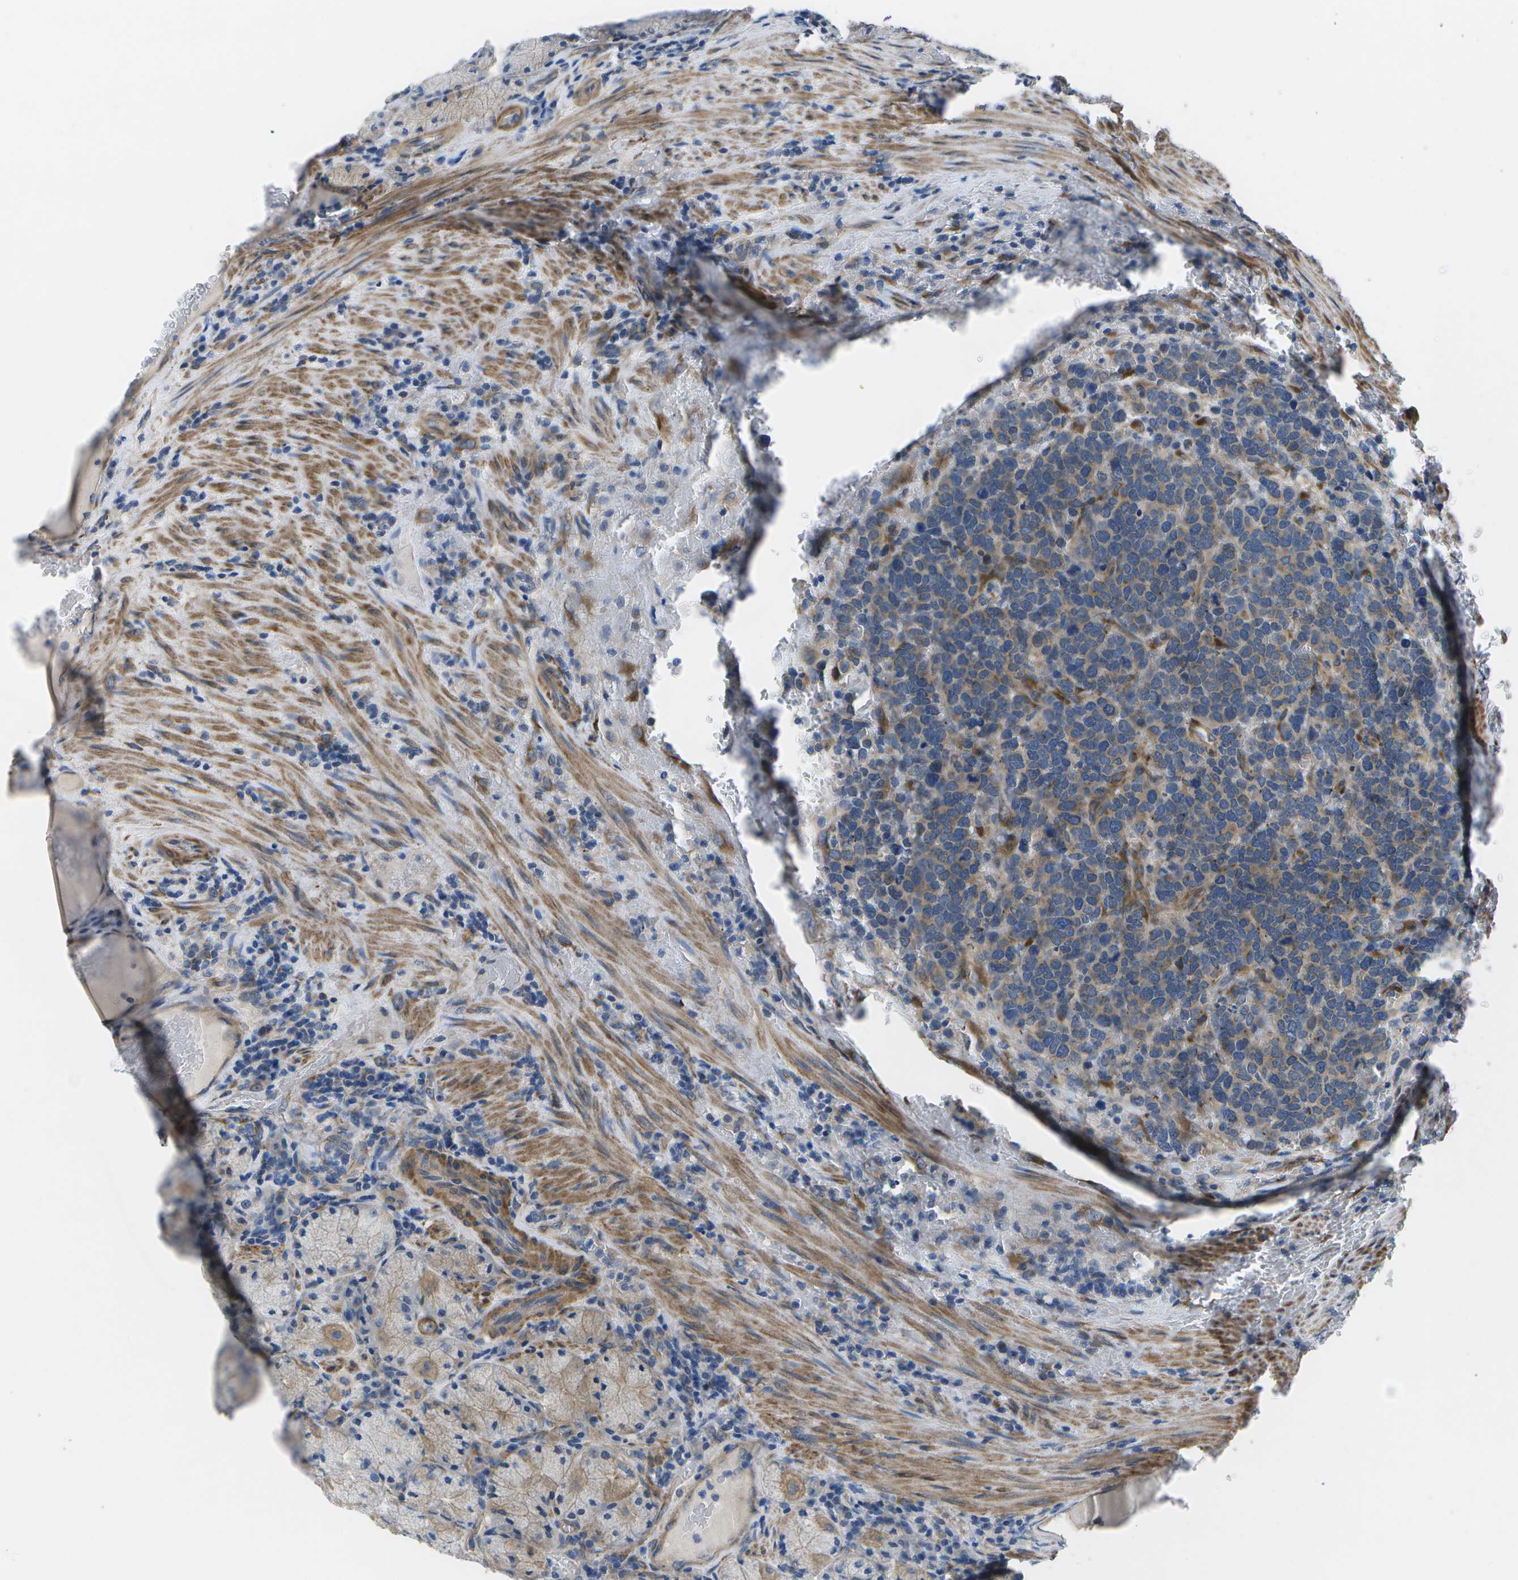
{"staining": {"intensity": "moderate", "quantity": "25%-75%", "location": "cytoplasmic/membranous"}, "tissue": "stomach", "cell_type": "Glandular cells", "image_type": "normal", "snomed": [{"axis": "morphology", "description": "Normal tissue, NOS"}, {"axis": "morphology", "description": "Carcinoid, malignant, NOS"}, {"axis": "topography", "description": "Stomach, upper"}], "caption": "Normal stomach displays moderate cytoplasmic/membranous expression in about 25%-75% of glandular cells.", "gene": "P3H1", "patient": {"sex": "male", "age": 39}}